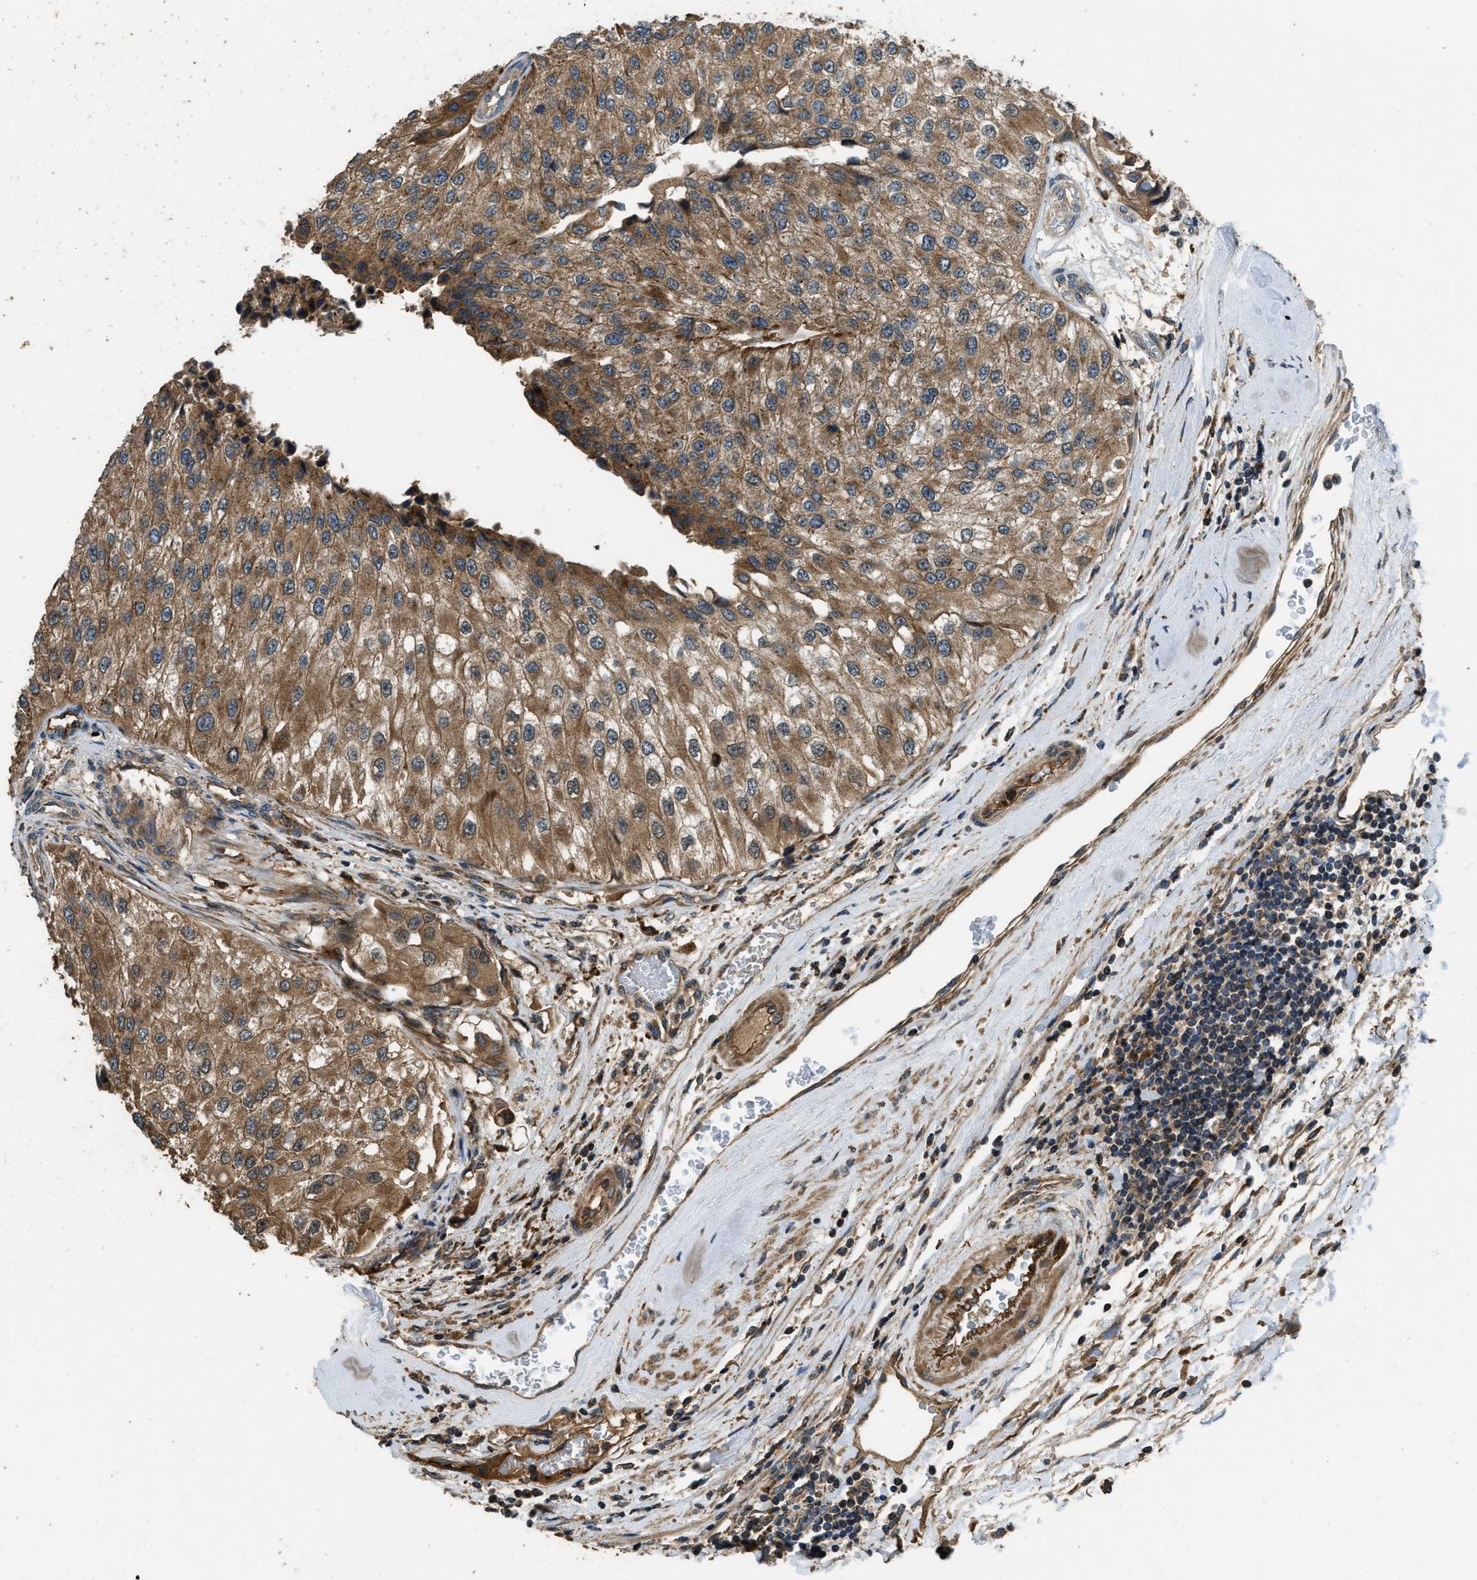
{"staining": {"intensity": "moderate", "quantity": ">75%", "location": "cytoplasmic/membranous"}, "tissue": "urothelial cancer", "cell_type": "Tumor cells", "image_type": "cancer", "snomed": [{"axis": "morphology", "description": "Urothelial carcinoma, High grade"}, {"axis": "topography", "description": "Kidney"}, {"axis": "topography", "description": "Urinary bladder"}], "caption": "Immunohistochemical staining of human urothelial carcinoma (high-grade) shows moderate cytoplasmic/membranous protein staining in about >75% of tumor cells.", "gene": "GGH", "patient": {"sex": "male", "age": 77}}